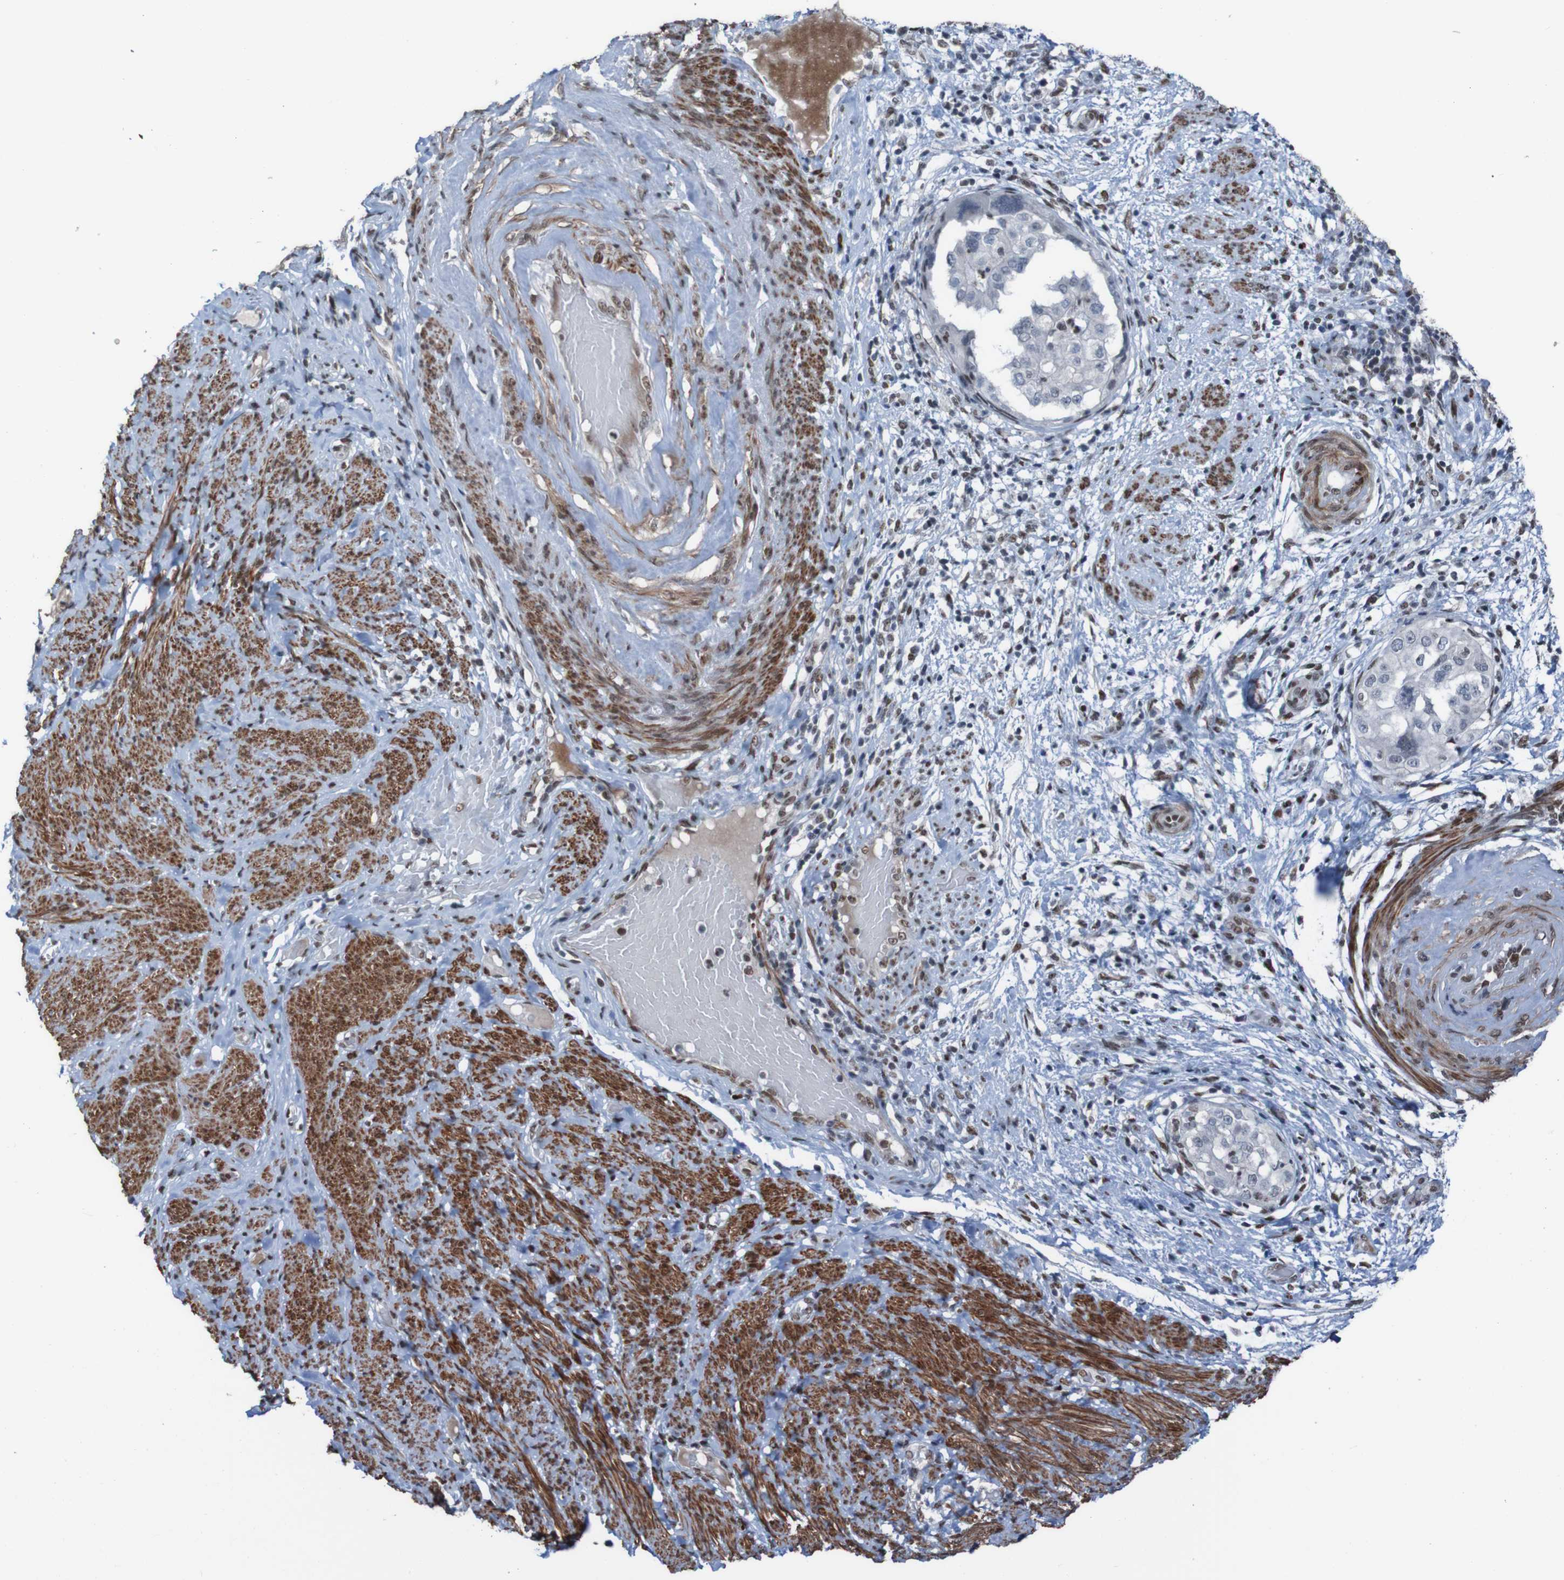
{"staining": {"intensity": "moderate", "quantity": "<25%", "location": "nuclear"}, "tissue": "endometrial cancer", "cell_type": "Tumor cells", "image_type": "cancer", "snomed": [{"axis": "morphology", "description": "Adenocarcinoma, NOS"}, {"axis": "topography", "description": "Endometrium"}], "caption": "Immunohistochemistry (IHC) image of neoplastic tissue: human adenocarcinoma (endometrial) stained using immunohistochemistry (IHC) reveals low levels of moderate protein expression localized specifically in the nuclear of tumor cells, appearing as a nuclear brown color.", "gene": "PHF2", "patient": {"sex": "female", "age": 85}}